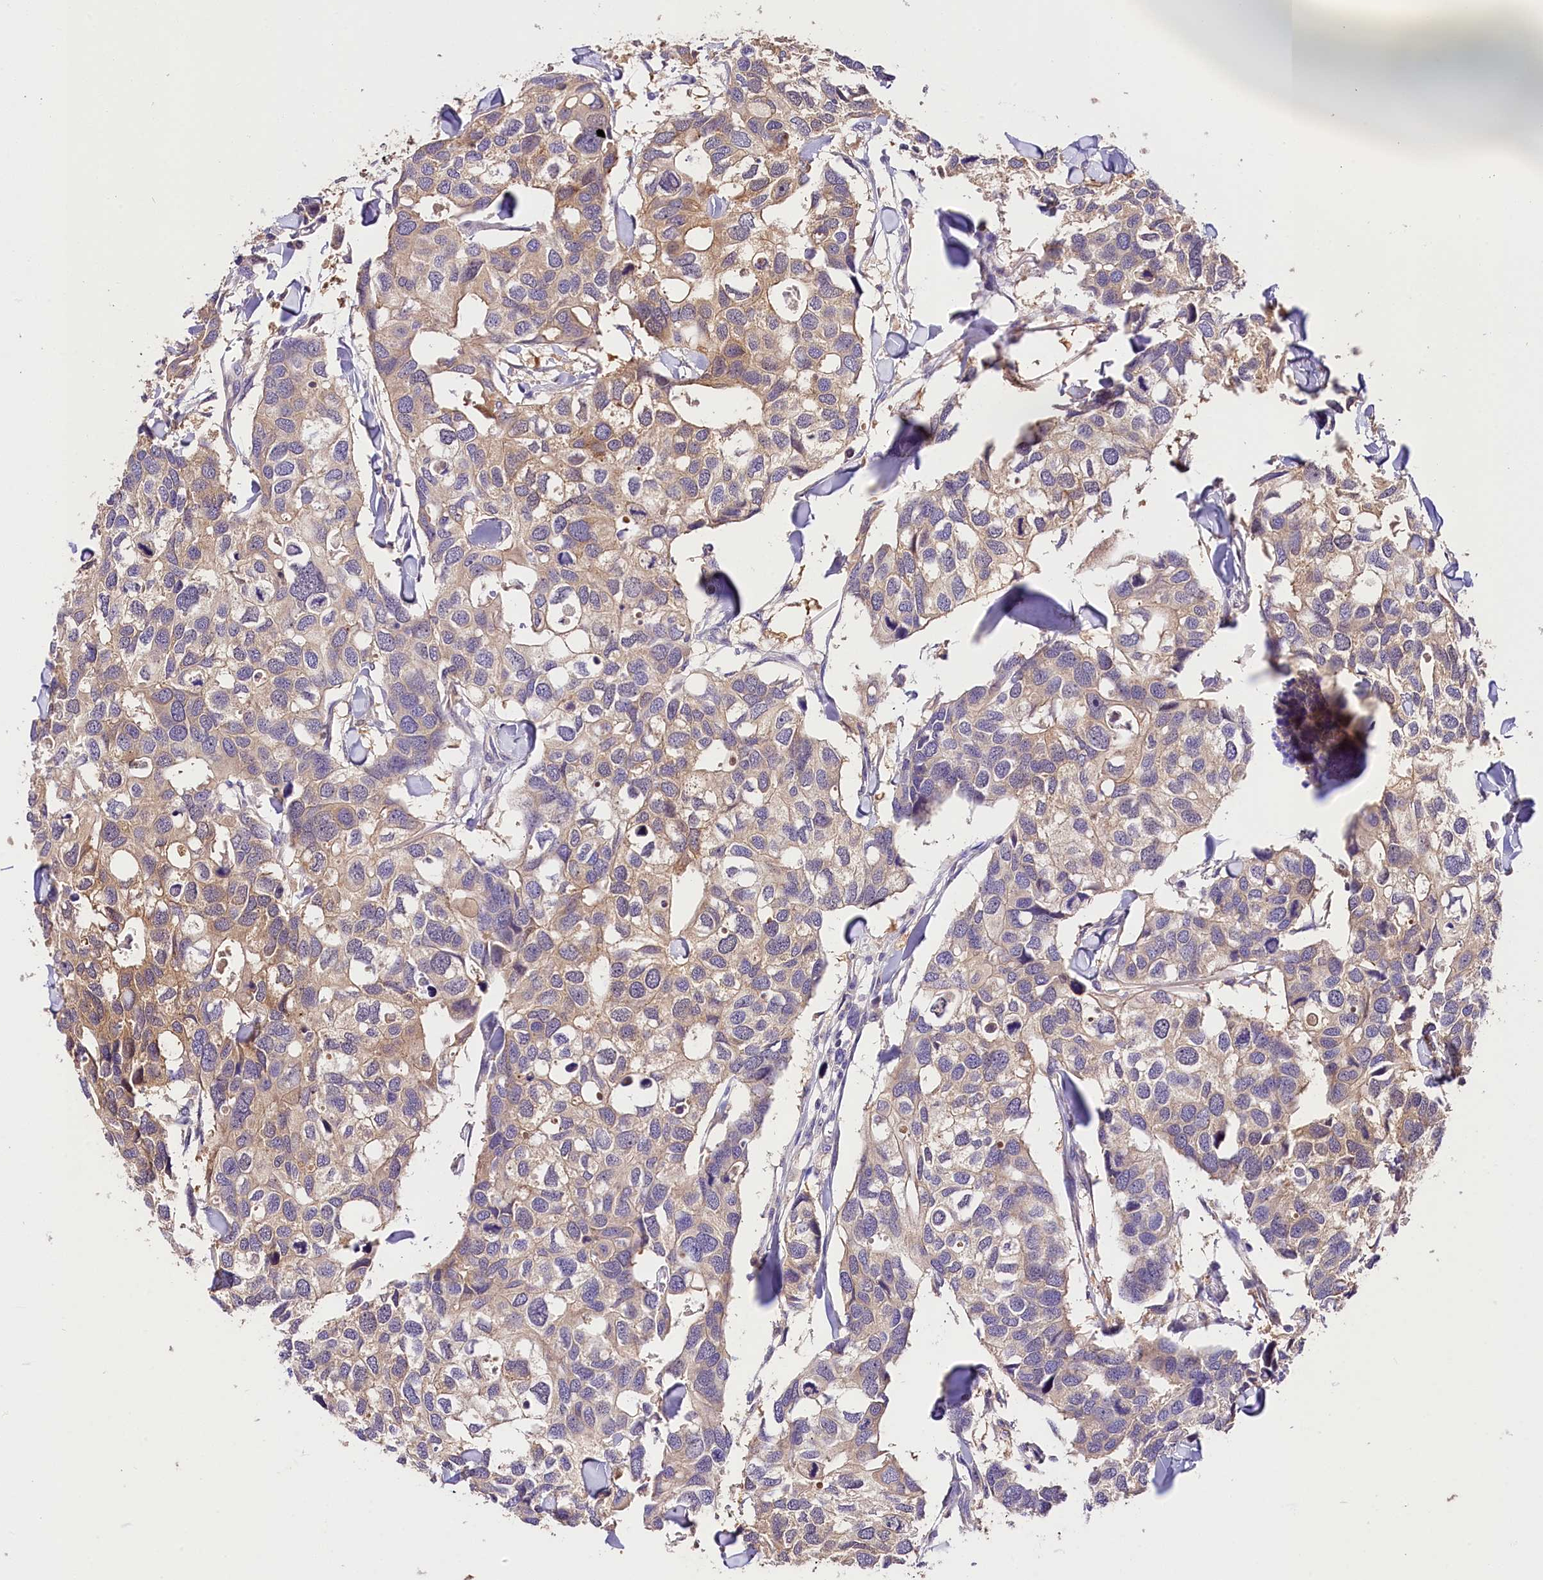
{"staining": {"intensity": "weak", "quantity": "25%-75%", "location": "cytoplasmic/membranous"}, "tissue": "breast cancer", "cell_type": "Tumor cells", "image_type": "cancer", "snomed": [{"axis": "morphology", "description": "Duct carcinoma"}, {"axis": "topography", "description": "Breast"}], "caption": "A low amount of weak cytoplasmic/membranous staining is identified in approximately 25%-75% of tumor cells in intraductal carcinoma (breast) tissue.", "gene": "ARMC6", "patient": {"sex": "female", "age": 83}}